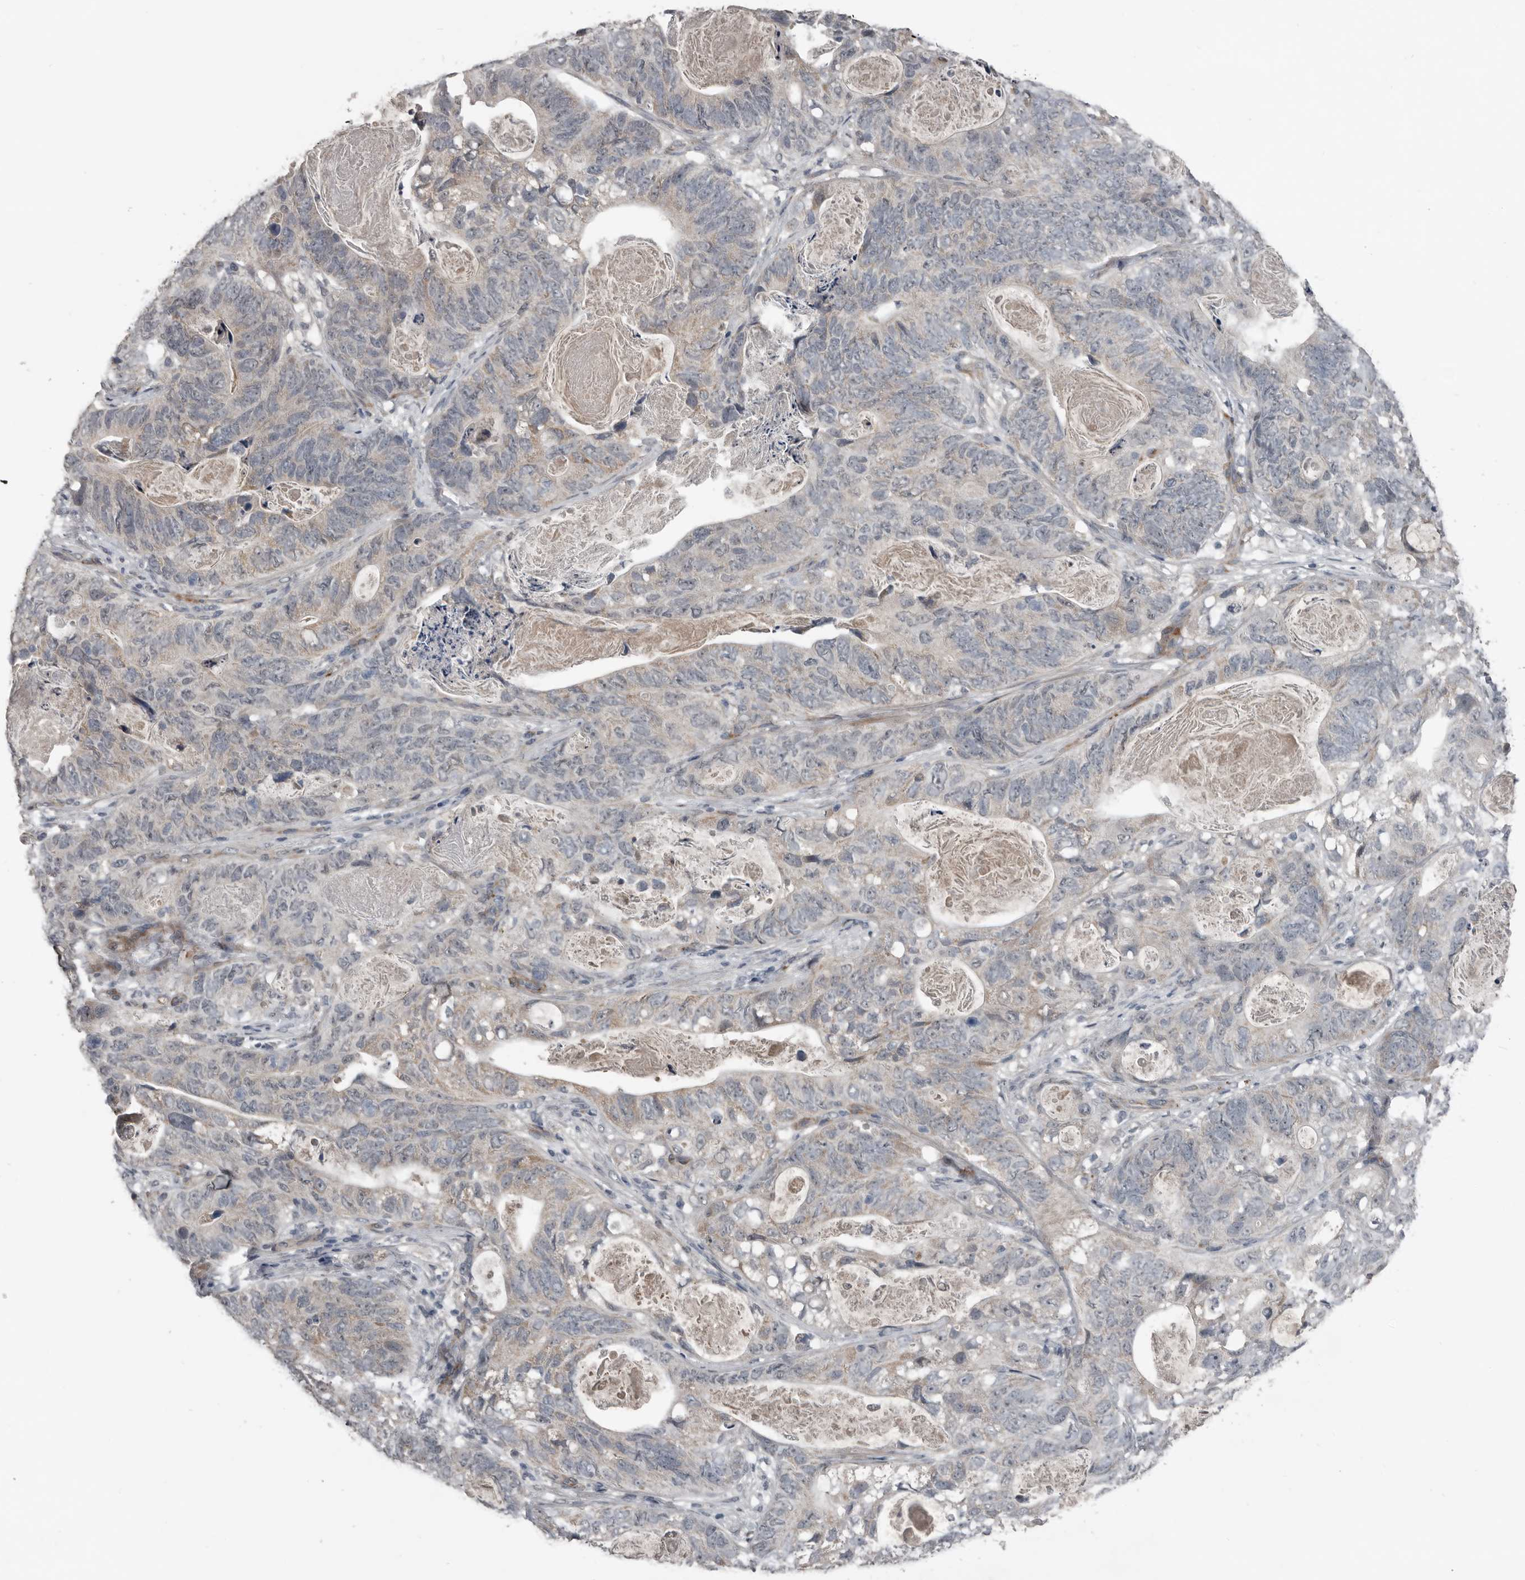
{"staining": {"intensity": "weak", "quantity": "<25%", "location": "cytoplasmic/membranous"}, "tissue": "stomach cancer", "cell_type": "Tumor cells", "image_type": "cancer", "snomed": [{"axis": "morphology", "description": "Normal tissue, NOS"}, {"axis": "morphology", "description": "Adenocarcinoma, NOS"}, {"axis": "topography", "description": "Stomach"}], "caption": "Tumor cells show no significant expression in stomach adenocarcinoma. (DAB (3,3'-diaminobenzidine) immunohistochemistry with hematoxylin counter stain).", "gene": "C1orf216", "patient": {"sex": "female", "age": 89}}